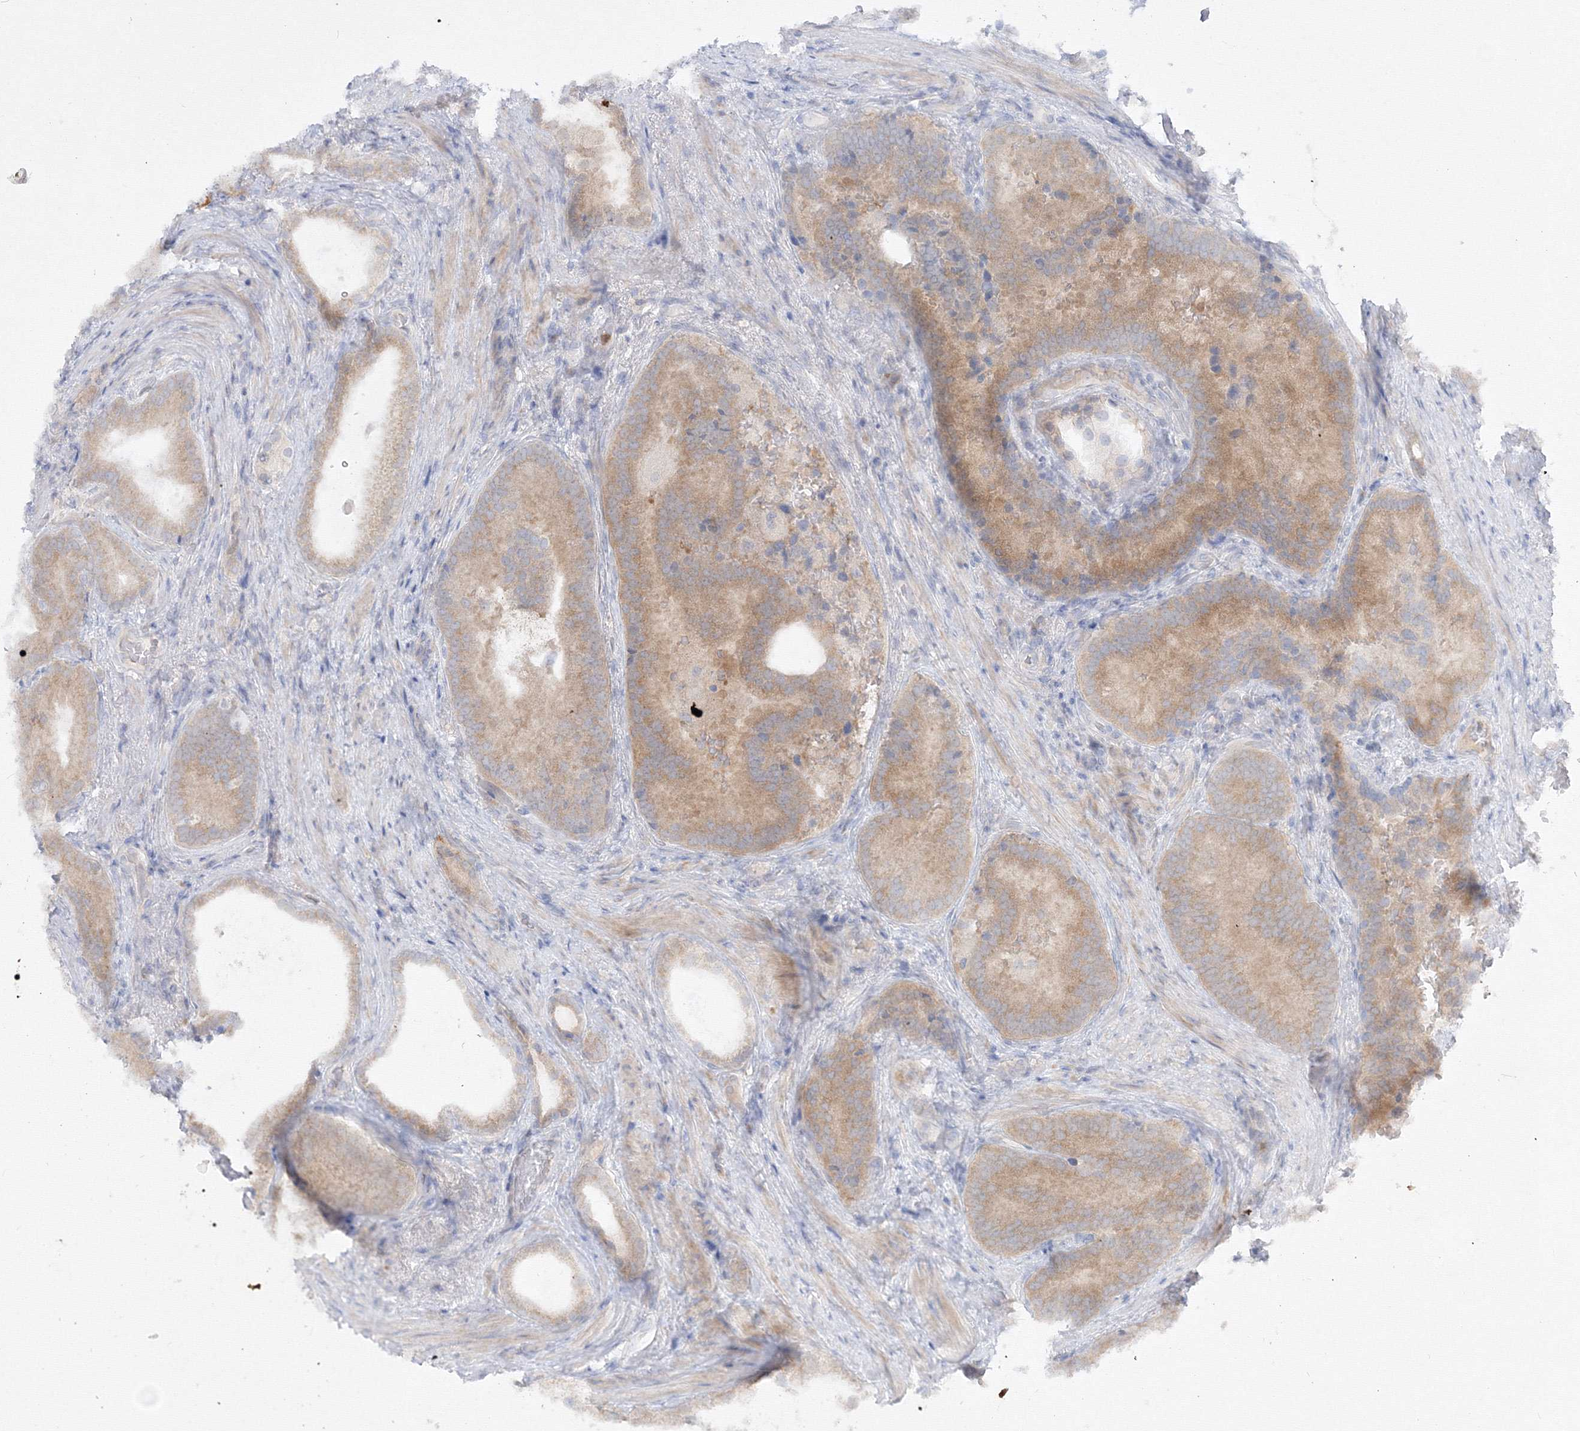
{"staining": {"intensity": "moderate", "quantity": ">75%", "location": "cytoplasmic/membranous"}, "tissue": "prostate cancer", "cell_type": "Tumor cells", "image_type": "cancer", "snomed": [{"axis": "morphology", "description": "Adenocarcinoma, Low grade"}, {"axis": "topography", "description": "Prostate"}], "caption": "Immunohistochemistry (IHC) image of neoplastic tissue: adenocarcinoma (low-grade) (prostate) stained using immunohistochemistry (IHC) reveals medium levels of moderate protein expression localized specifically in the cytoplasmic/membranous of tumor cells, appearing as a cytoplasmic/membranous brown color.", "gene": "FBXL8", "patient": {"sex": "male", "age": 71}}